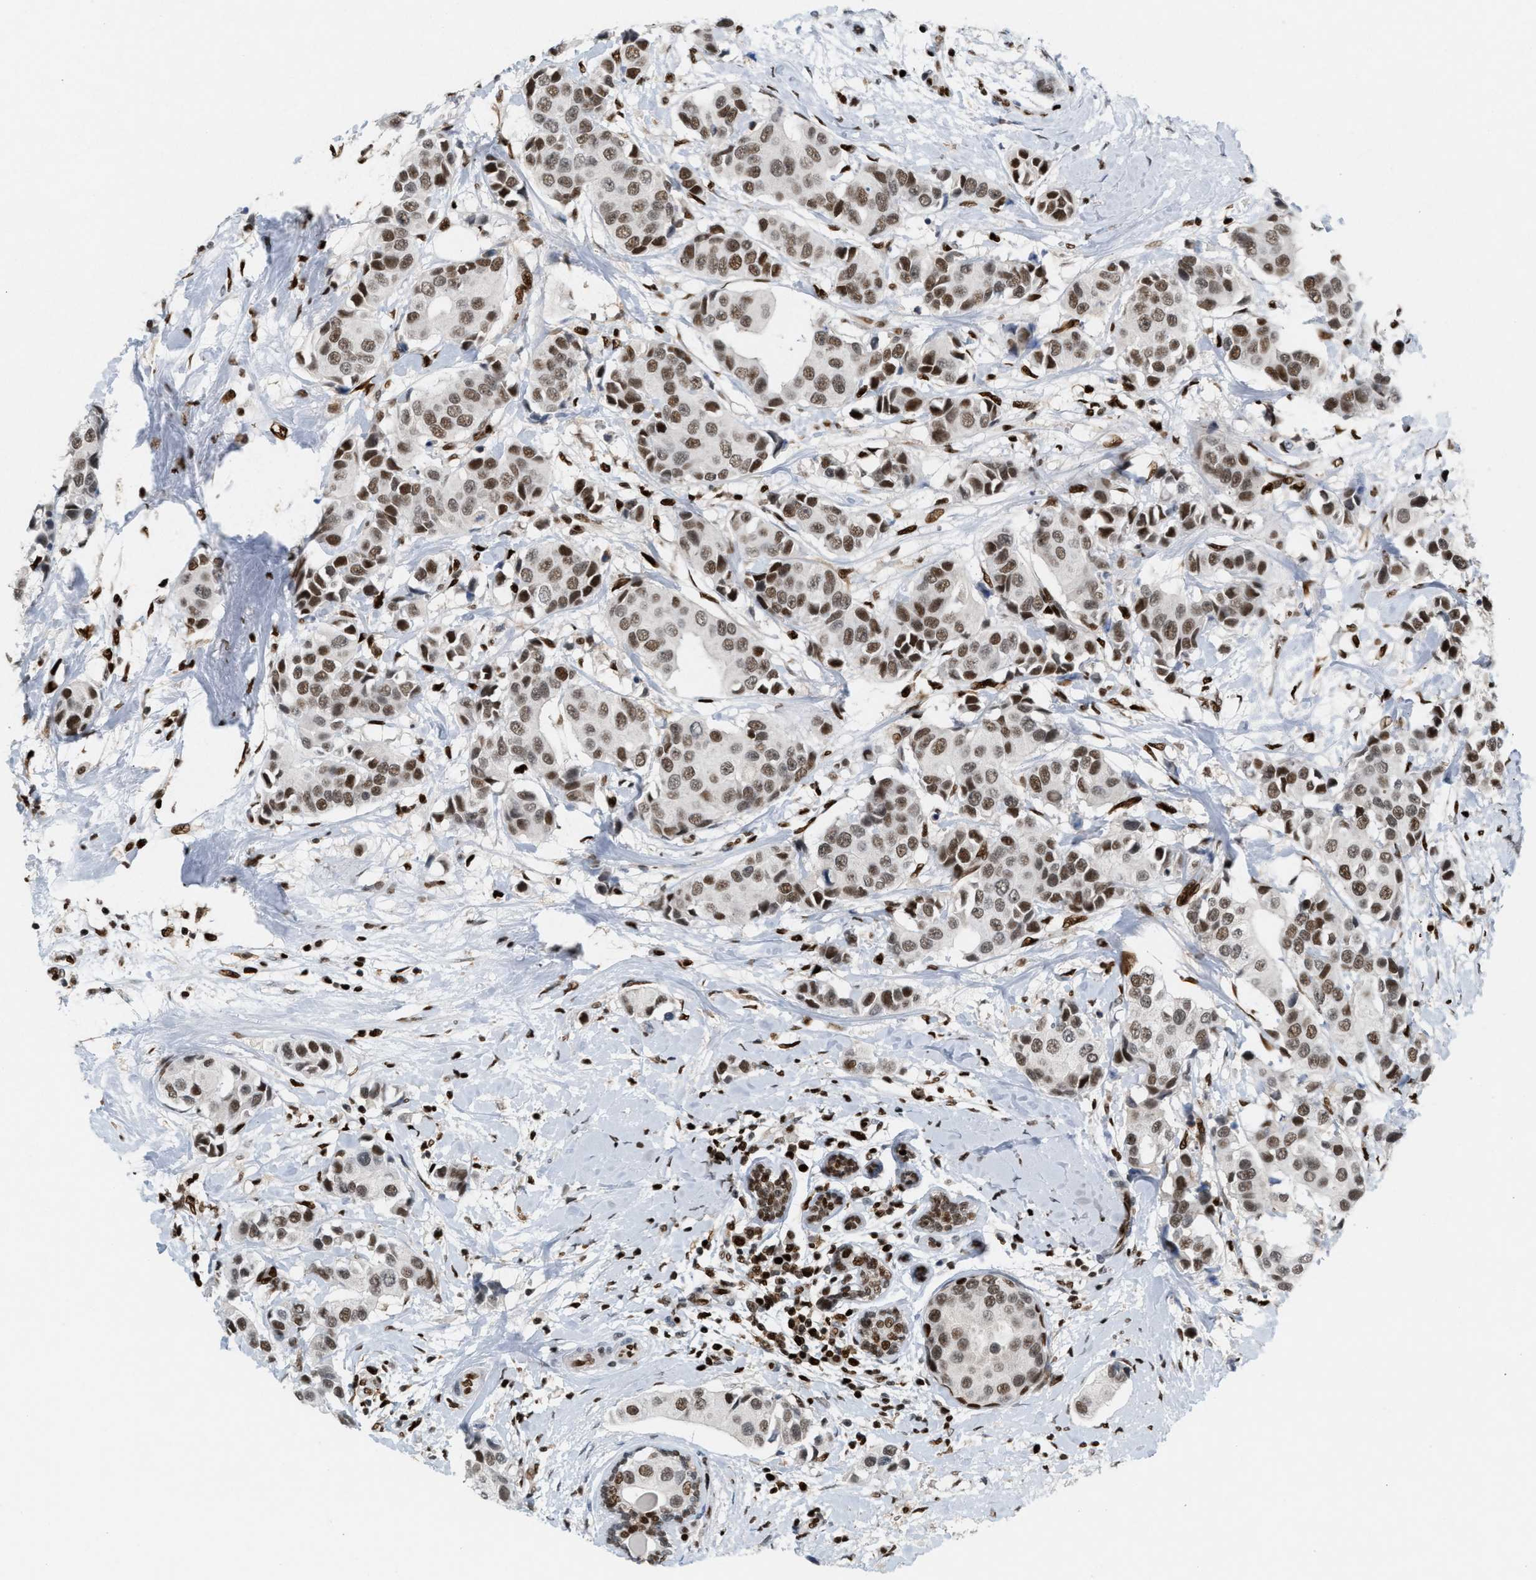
{"staining": {"intensity": "moderate", "quantity": ">75%", "location": "nuclear"}, "tissue": "breast cancer", "cell_type": "Tumor cells", "image_type": "cancer", "snomed": [{"axis": "morphology", "description": "Normal tissue, NOS"}, {"axis": "morphology", "description": "Duct carcinoma"}, {"axis": "topography", "description": "Breast"}], "caption": "Protein analysis of breast cancer tissue exhibits moderate nuclear positivity in about >75% of tumor cells.", "gene": "RNASEK-C17orf49", "patient": {"sex": "female", "age": 39}}